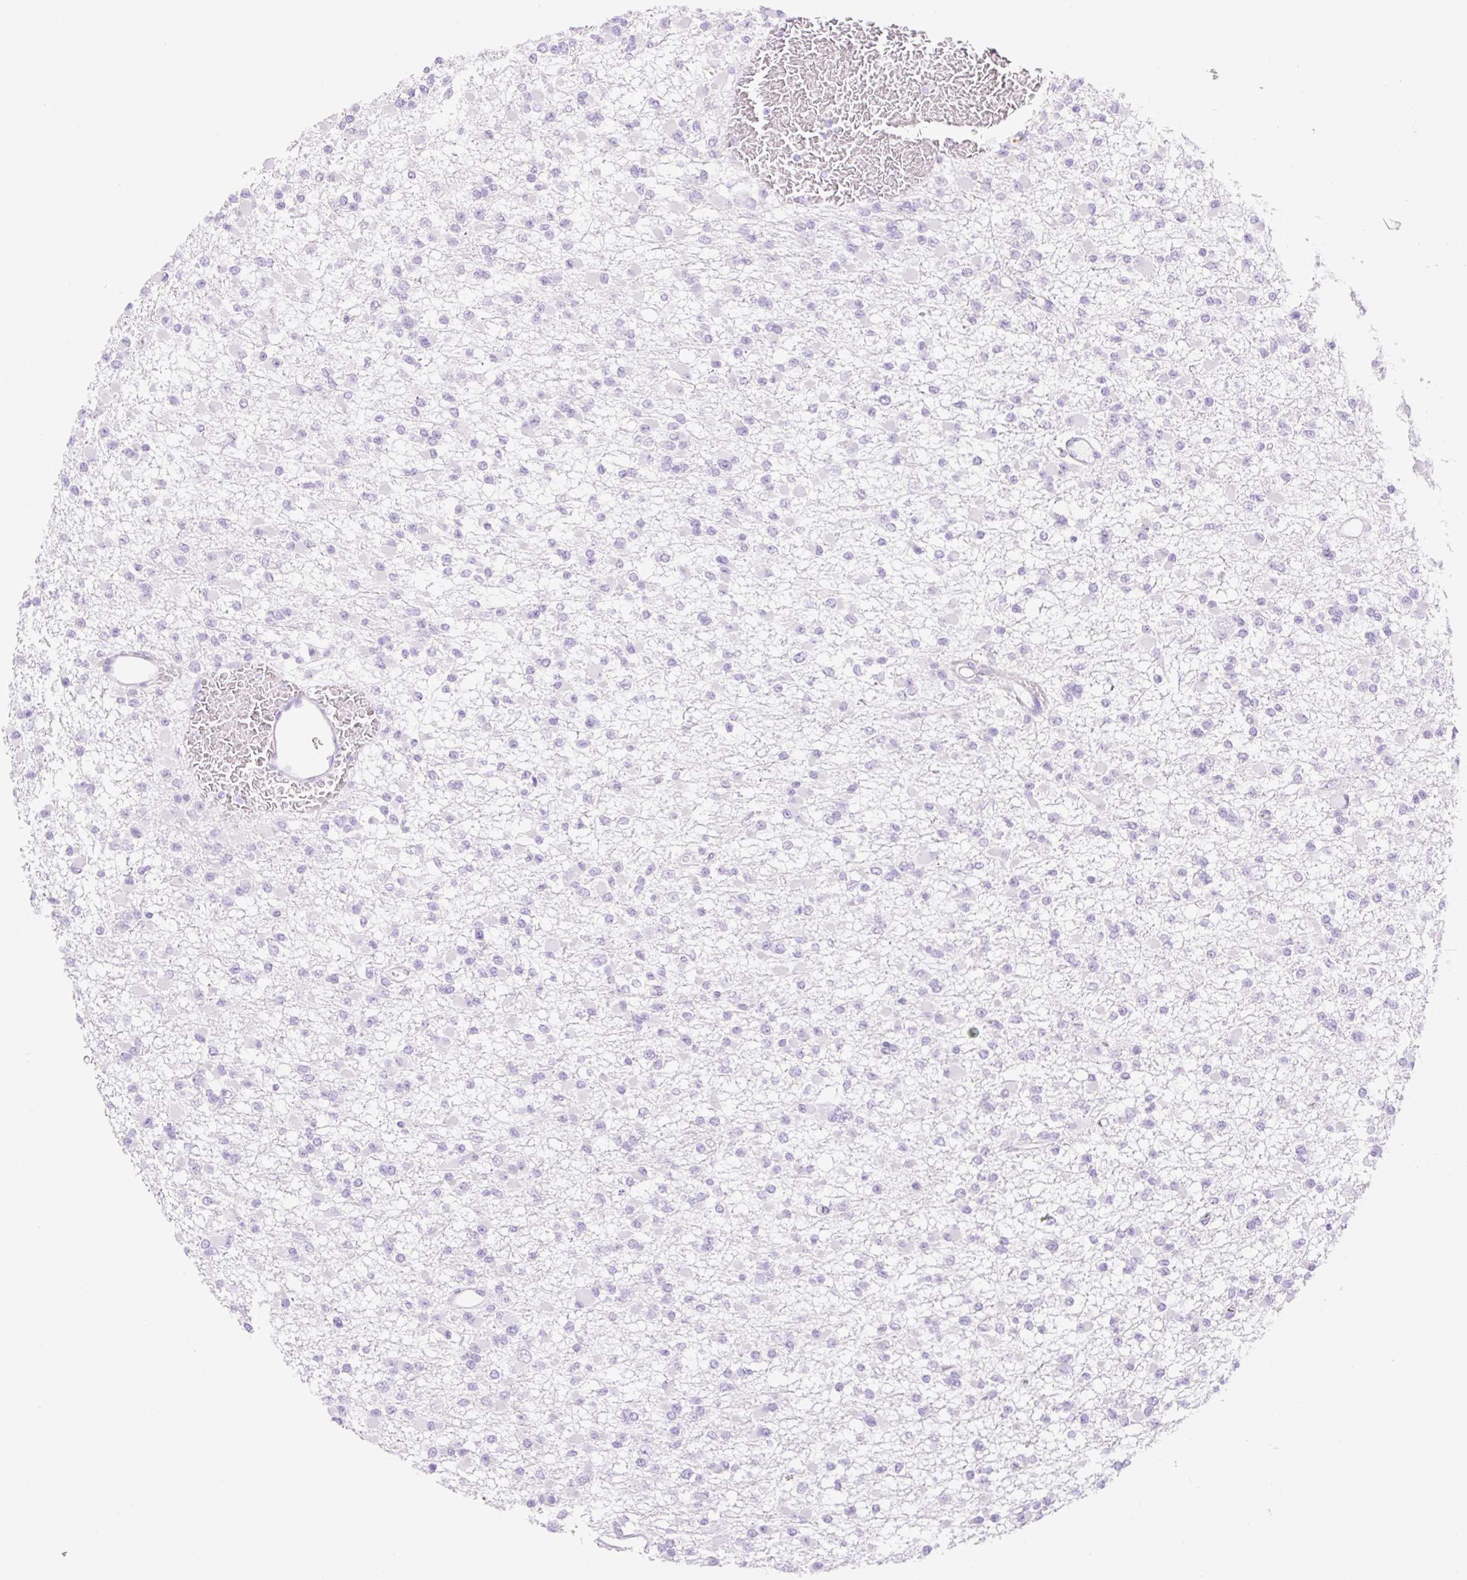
{"staining": {"intensity": "negative", "quantity": "none", "location": "none"}, "tissue": "glioma", "cell_type": "Tumor cells", "image_type": "cancer", "snomed": [{"axis": "morphology", "description": "Glioma, malignant, Low grade"}, {"axis": "topography", "description": "Brain"}], "caption": "This is an IHC histopathology image of human low-grade glioma (malignant). There is no staining in tumor cells.", "gene": "SLC25A40", "patient": {"sex": "female", "age": 22}}